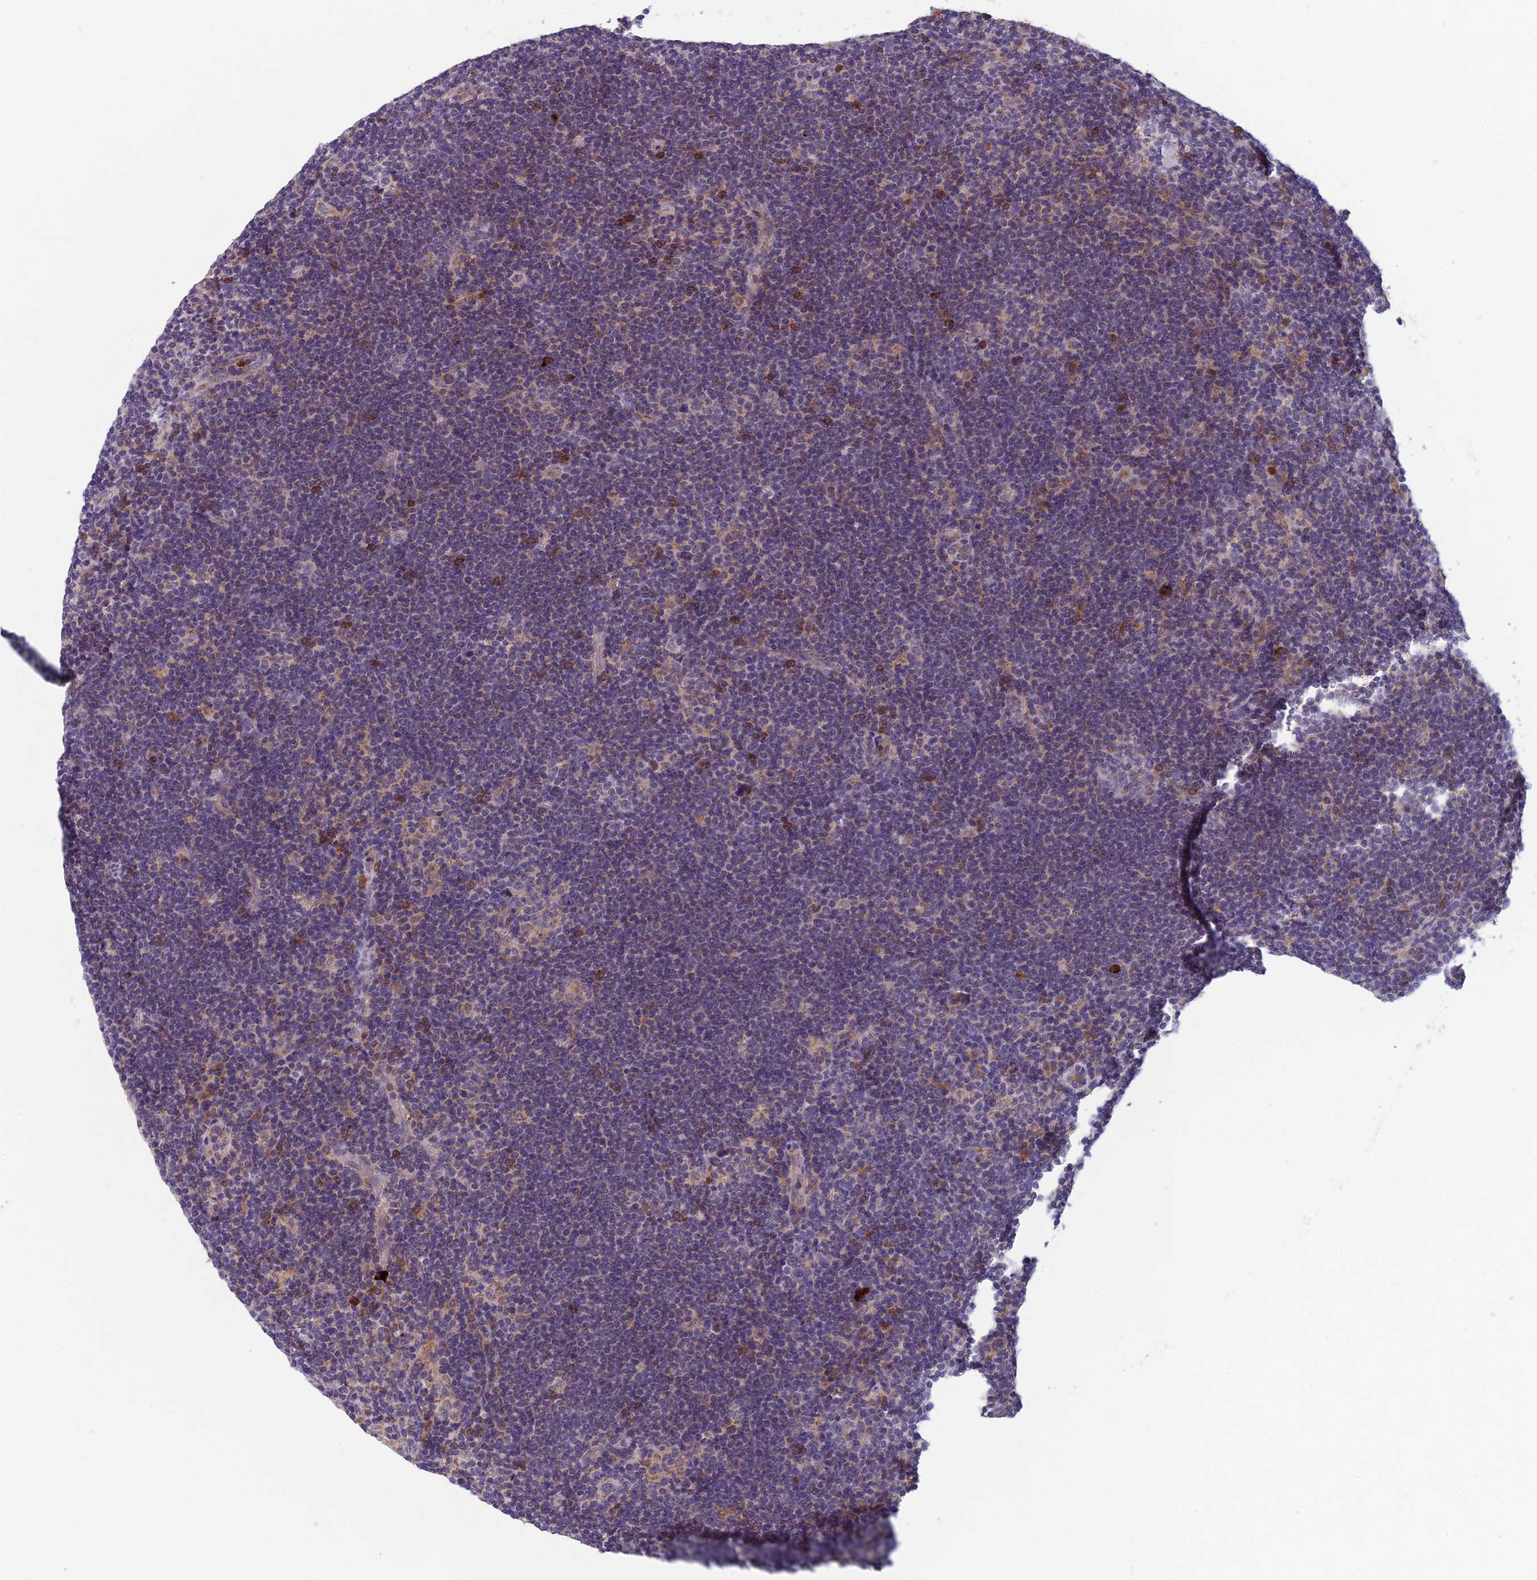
{"staining": {"intensity": "negative", "quantity": "none", "location": "none"}, "tissue": "lymphoma", "cell_type": "Tumor cells", "image_type": "cancer", "snomed": [{"axis": "morphology", "description": "Hodgkin's disease, NOS"}, {"axis": "topography", "description": "Lymph node"}], "caption": "Lymphoma was stained to show a protein in brown. There is no significant positivity in tumor cells.", "gene": "ENSG00000188897", "patient": {"sex": "female", "age": 57}}